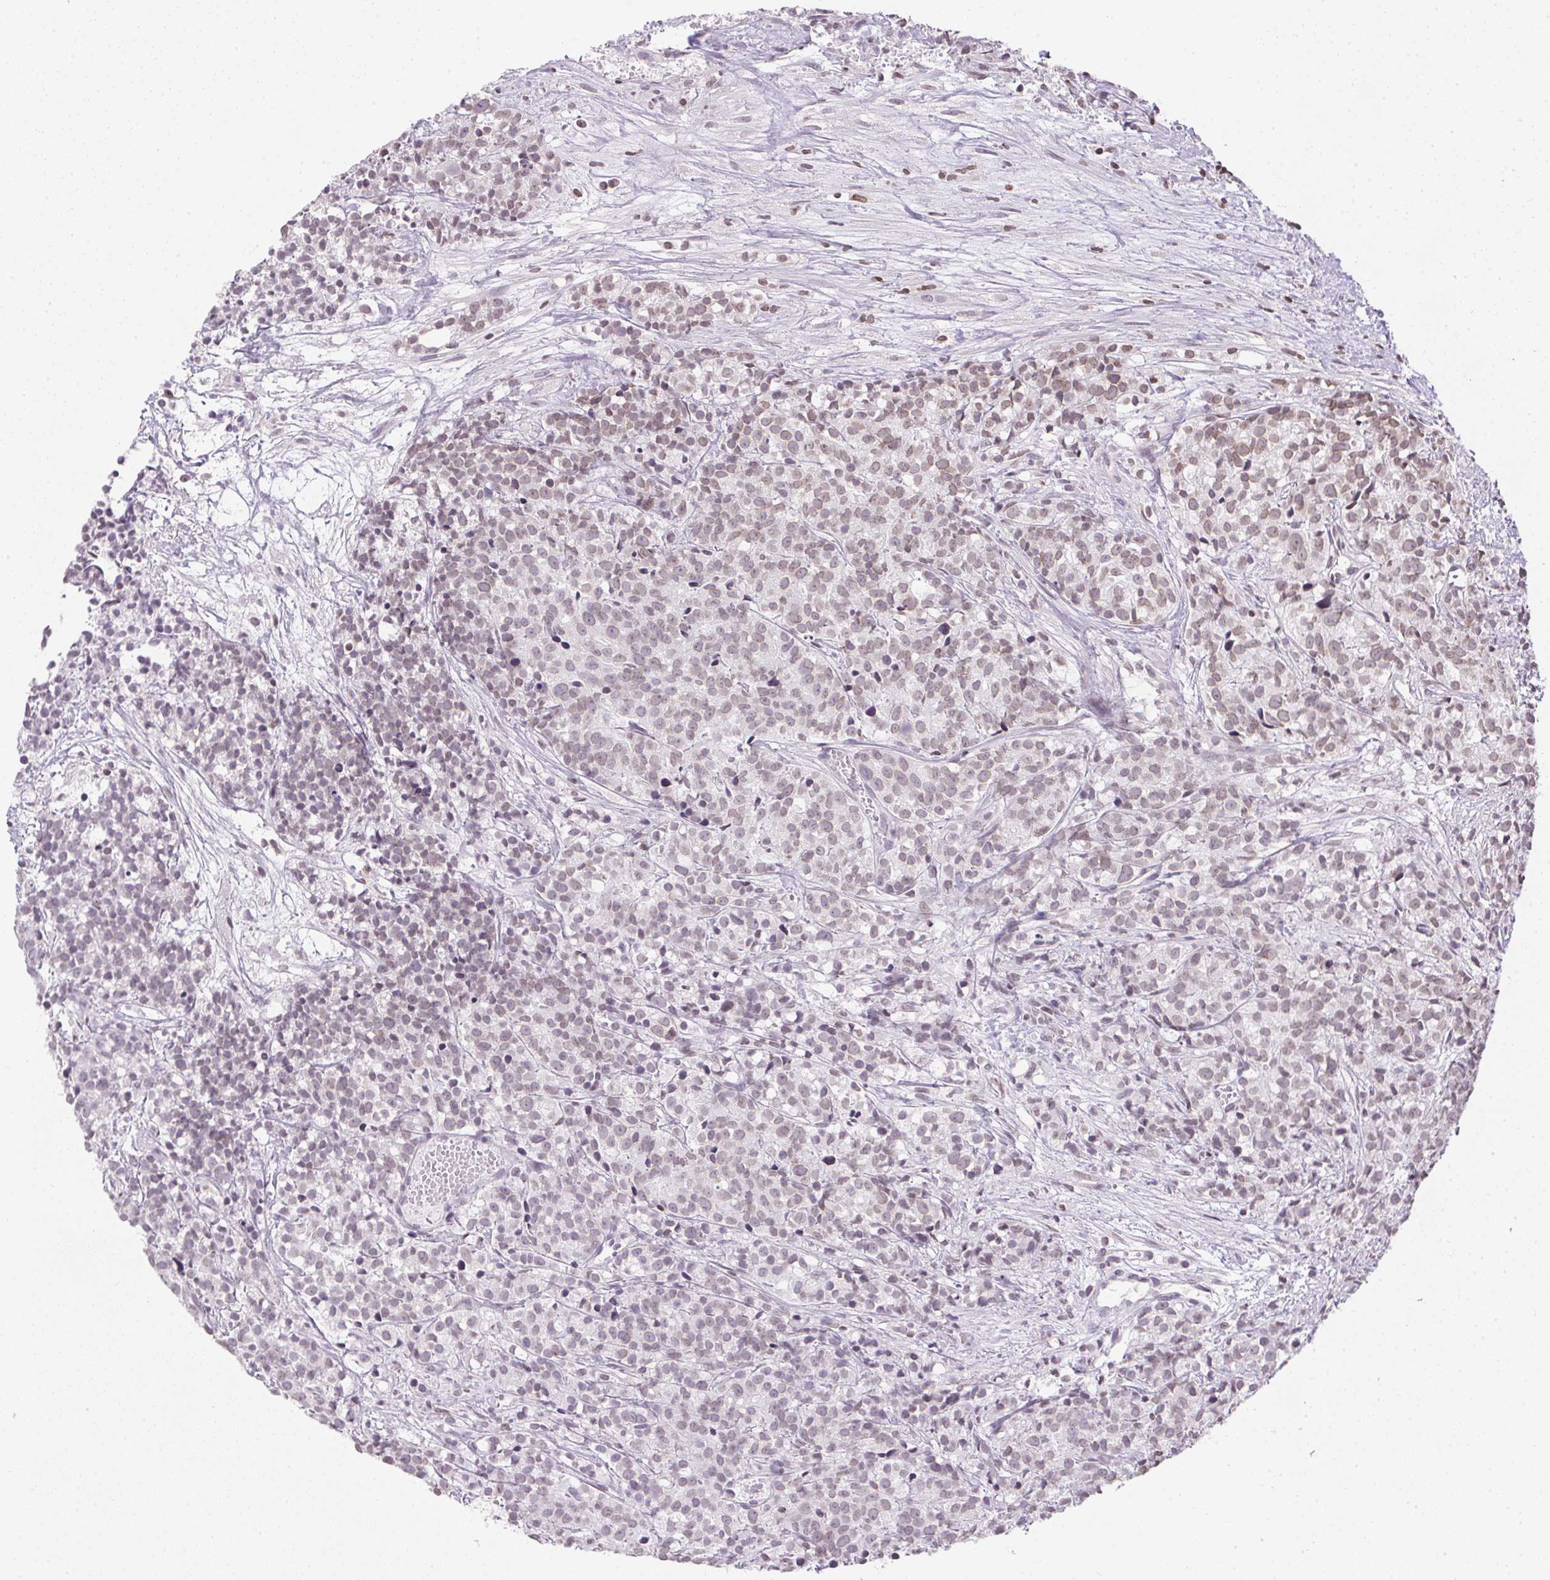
{"staining": {"intensity": "weak", "quantity": "25%-75%", "location": "nuclear"}, "tissue": "prostate cancer", "cell_type": "Tumor cells", "image_type": "cancer", "snomed": [{"axis": "morphology", "description": "Adenocarcinoma, High grade"}, {"axis": "topography", "description": "Prostate"}], "caption": "DAB (3,3'-diaminobenzidine) immunohistochemical staining of human high-grade adenocarcinoma (prostate) reveals weak nuclear protein staining in approximately 25%-75% of tumor cells. Using DAB (3,3'-diaminobenzidine) (brown) and hematoxylin (blue) stains, captured at high magnification using brightfield microscopy.", "gene": "PRL", "patient": {"sex": "male", "age": 58}}